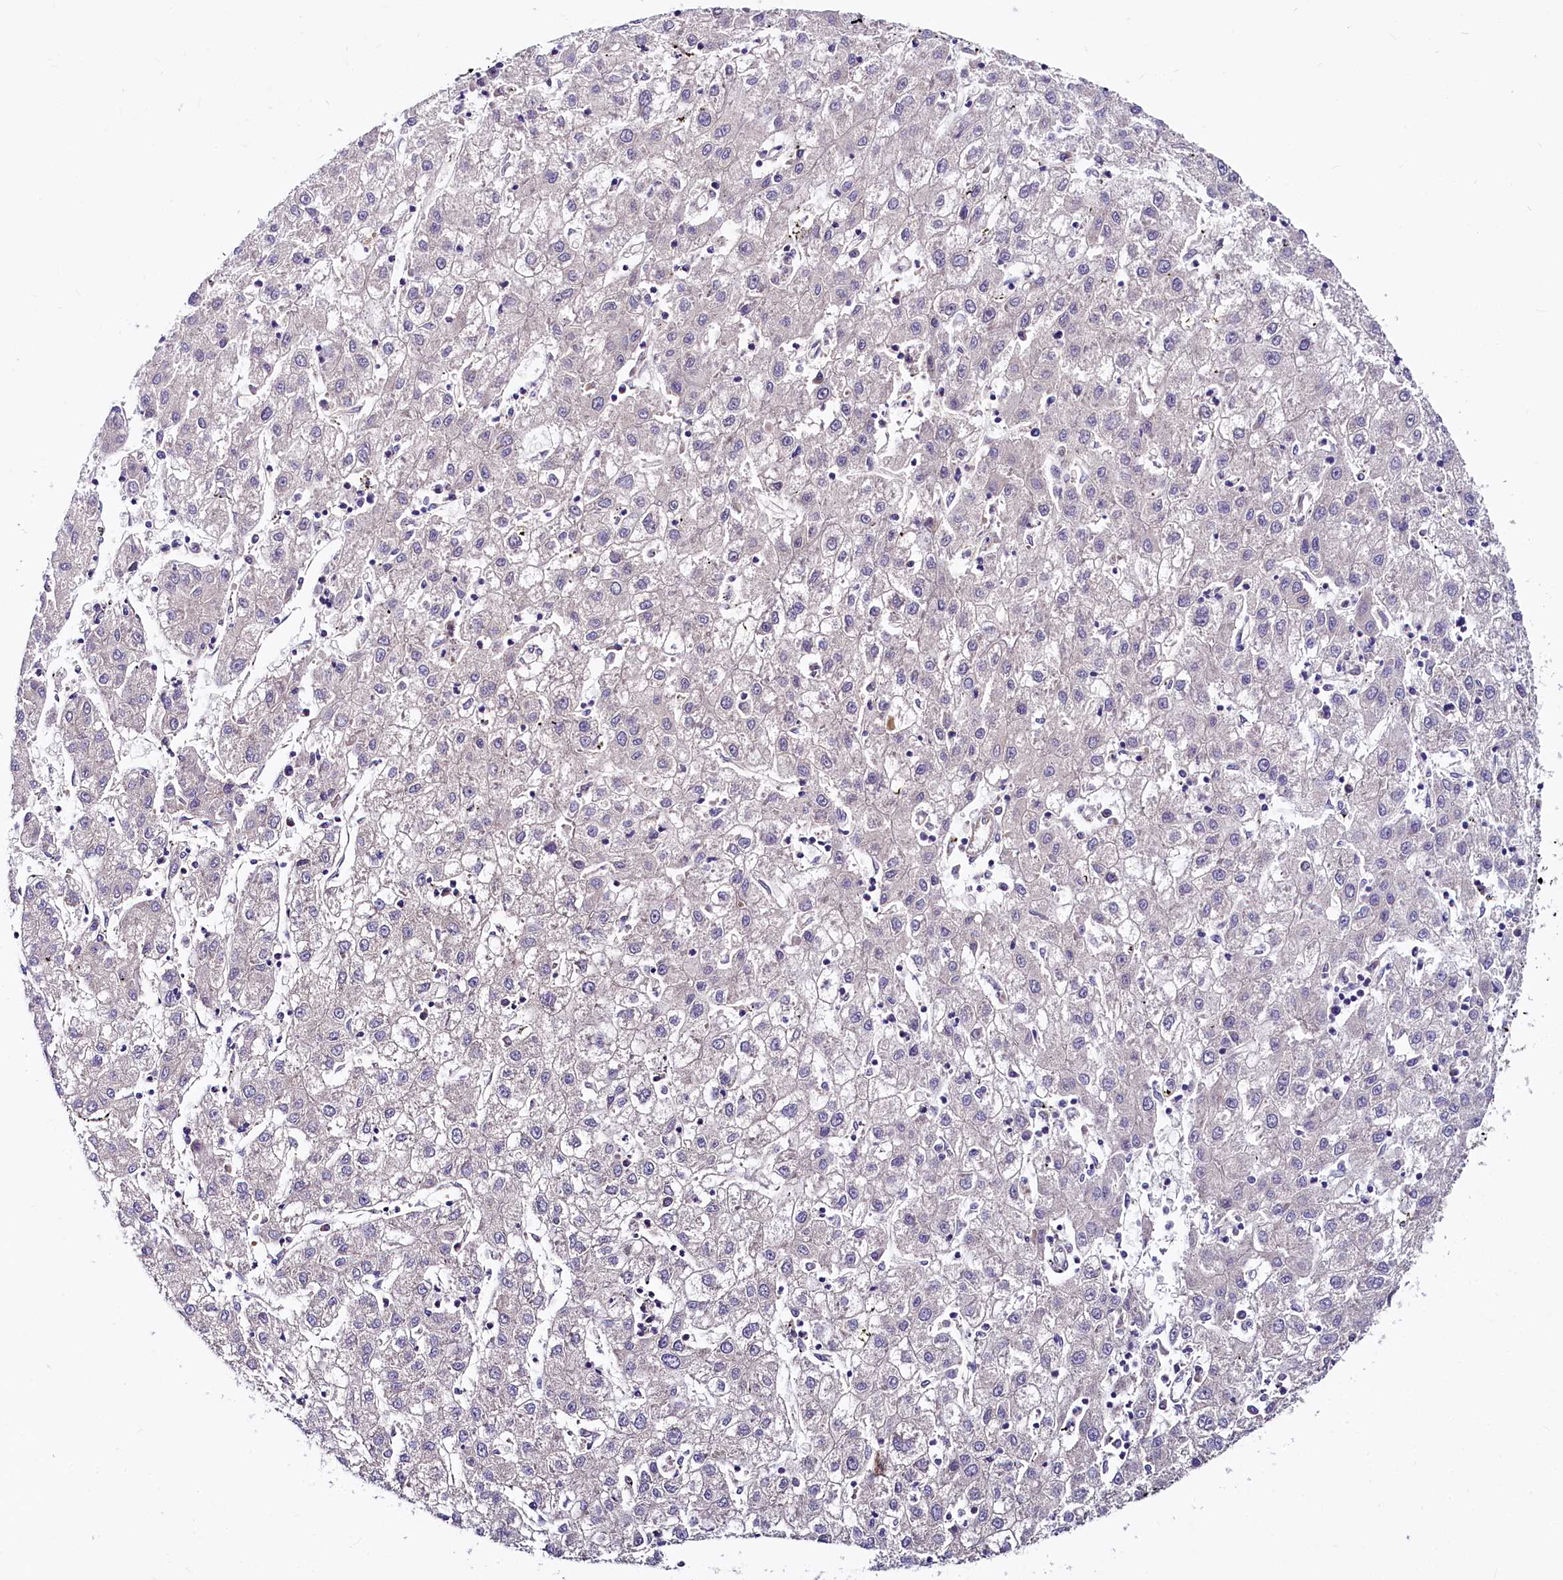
{"staining": {"intensity": "negative", "quantity": "none", "location": "none"}, "tissue": "liver cancer", "cell_type": "Tumor cells", "image_type": "cancer", "snomed": [{"axis": "morphology", "description": "Carcinoma, Hepatocellular, NOS"}, {"axis": "topography", "description": "Liver"}], "caption": "A high-resolution histopathology image shows immunohistochemistry (IHC) staining of liver hepatocellular carcinoma, which shows no significant staining in tumor cells.", "gene": "QARS1", "patient": {"sex": "male", "age": 72}}